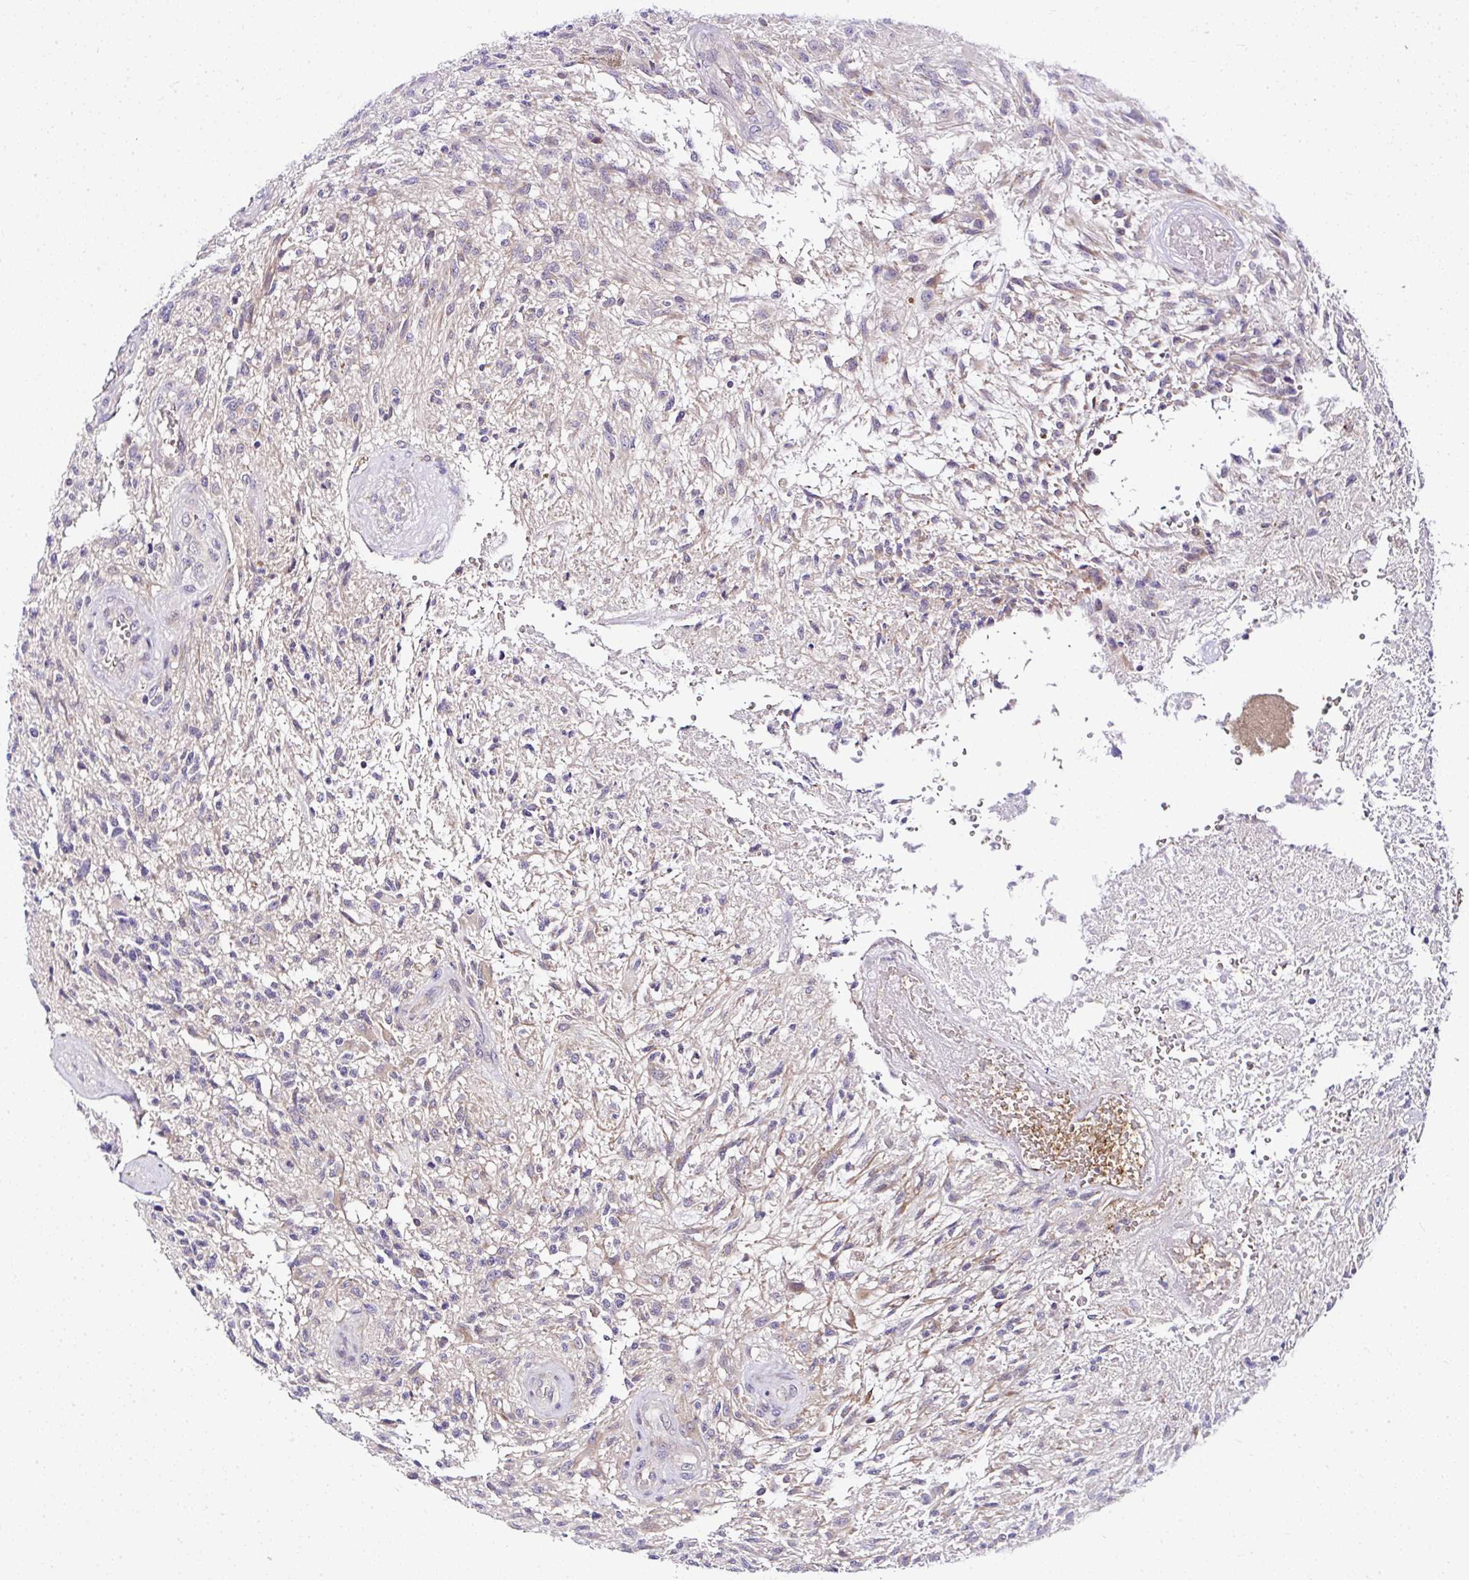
{"staining": {"intensity": "weak", "quantity": "<25%", "location": "cytoplasmic/membranous"}, "tissue": "glioma", "cell_type": "Tumor cells", "image_type": "cancer", "snomed": [{"axis": "morphology", "description": "Glioma, malignant, High grade"}, {"axis": "topography", "description": "Brain"}], "caption": "Tumor cells are negative for brown protein staining in malignant glioma (high-grade). (Stains: DAB immunohistochemistry with hematoxylin counter stain, Microscopy: brightfield microscopy at high magnification).", "gene": "DEPDC5", "patient": {"sex": "male", "age": 56}}